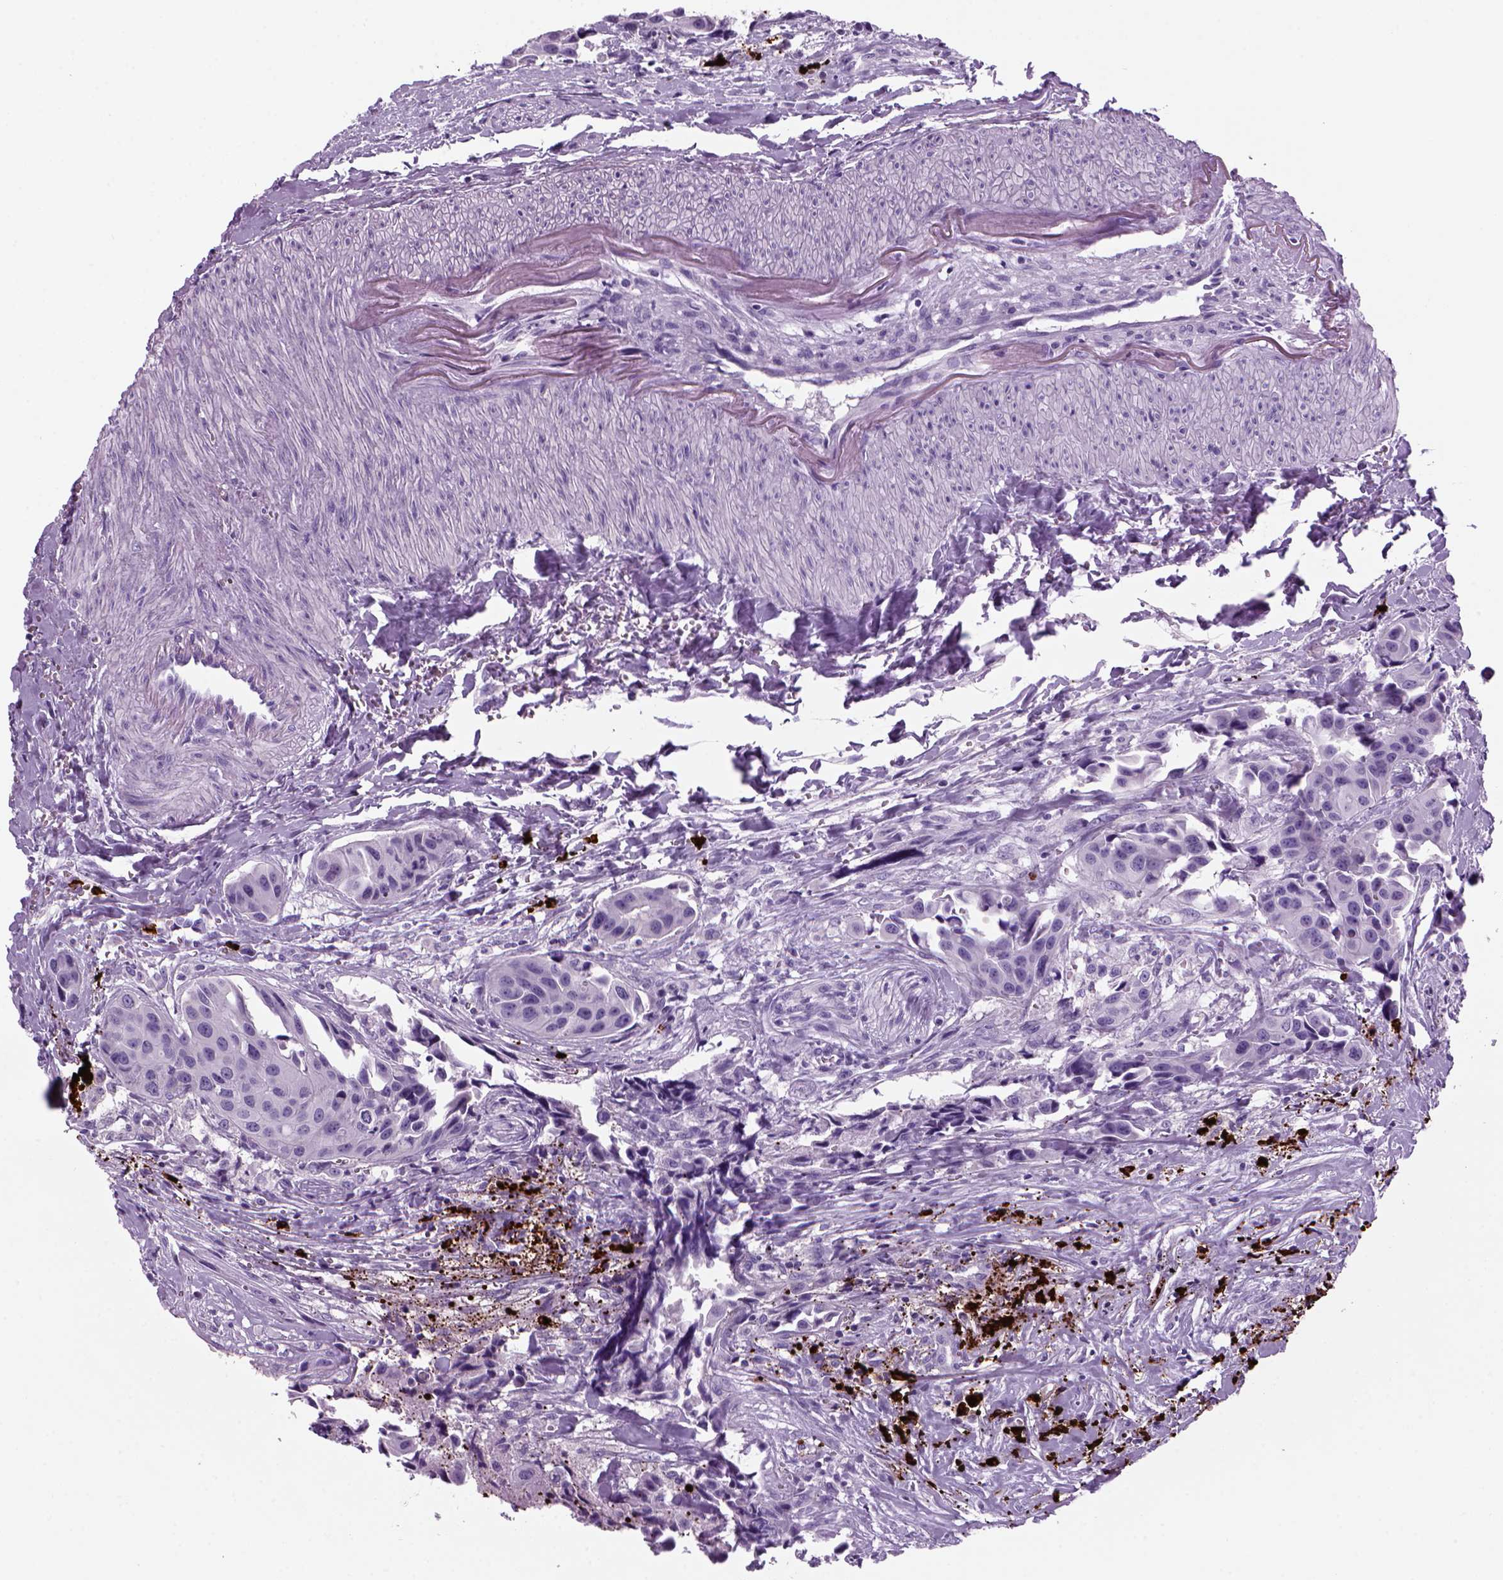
{"staining": {"intensity": "negative", "quantity": "none", "location": "none"}, "tissue": "head and neck cancer", "cell_type": "Tumor cells", "image_type": "cancer", "snomed": [{"axis": "morphology", "description": "Adenocarcinoma, NOS"}, {"axis": "topography", "description": "Head-Neck"}], "caption": "A micrograph of human head and neck cancer (adenocarcinoma) is negative for staining in tumor cells.", "gene": "MZB1", "patient": {"sex": "male", "age": 76}}